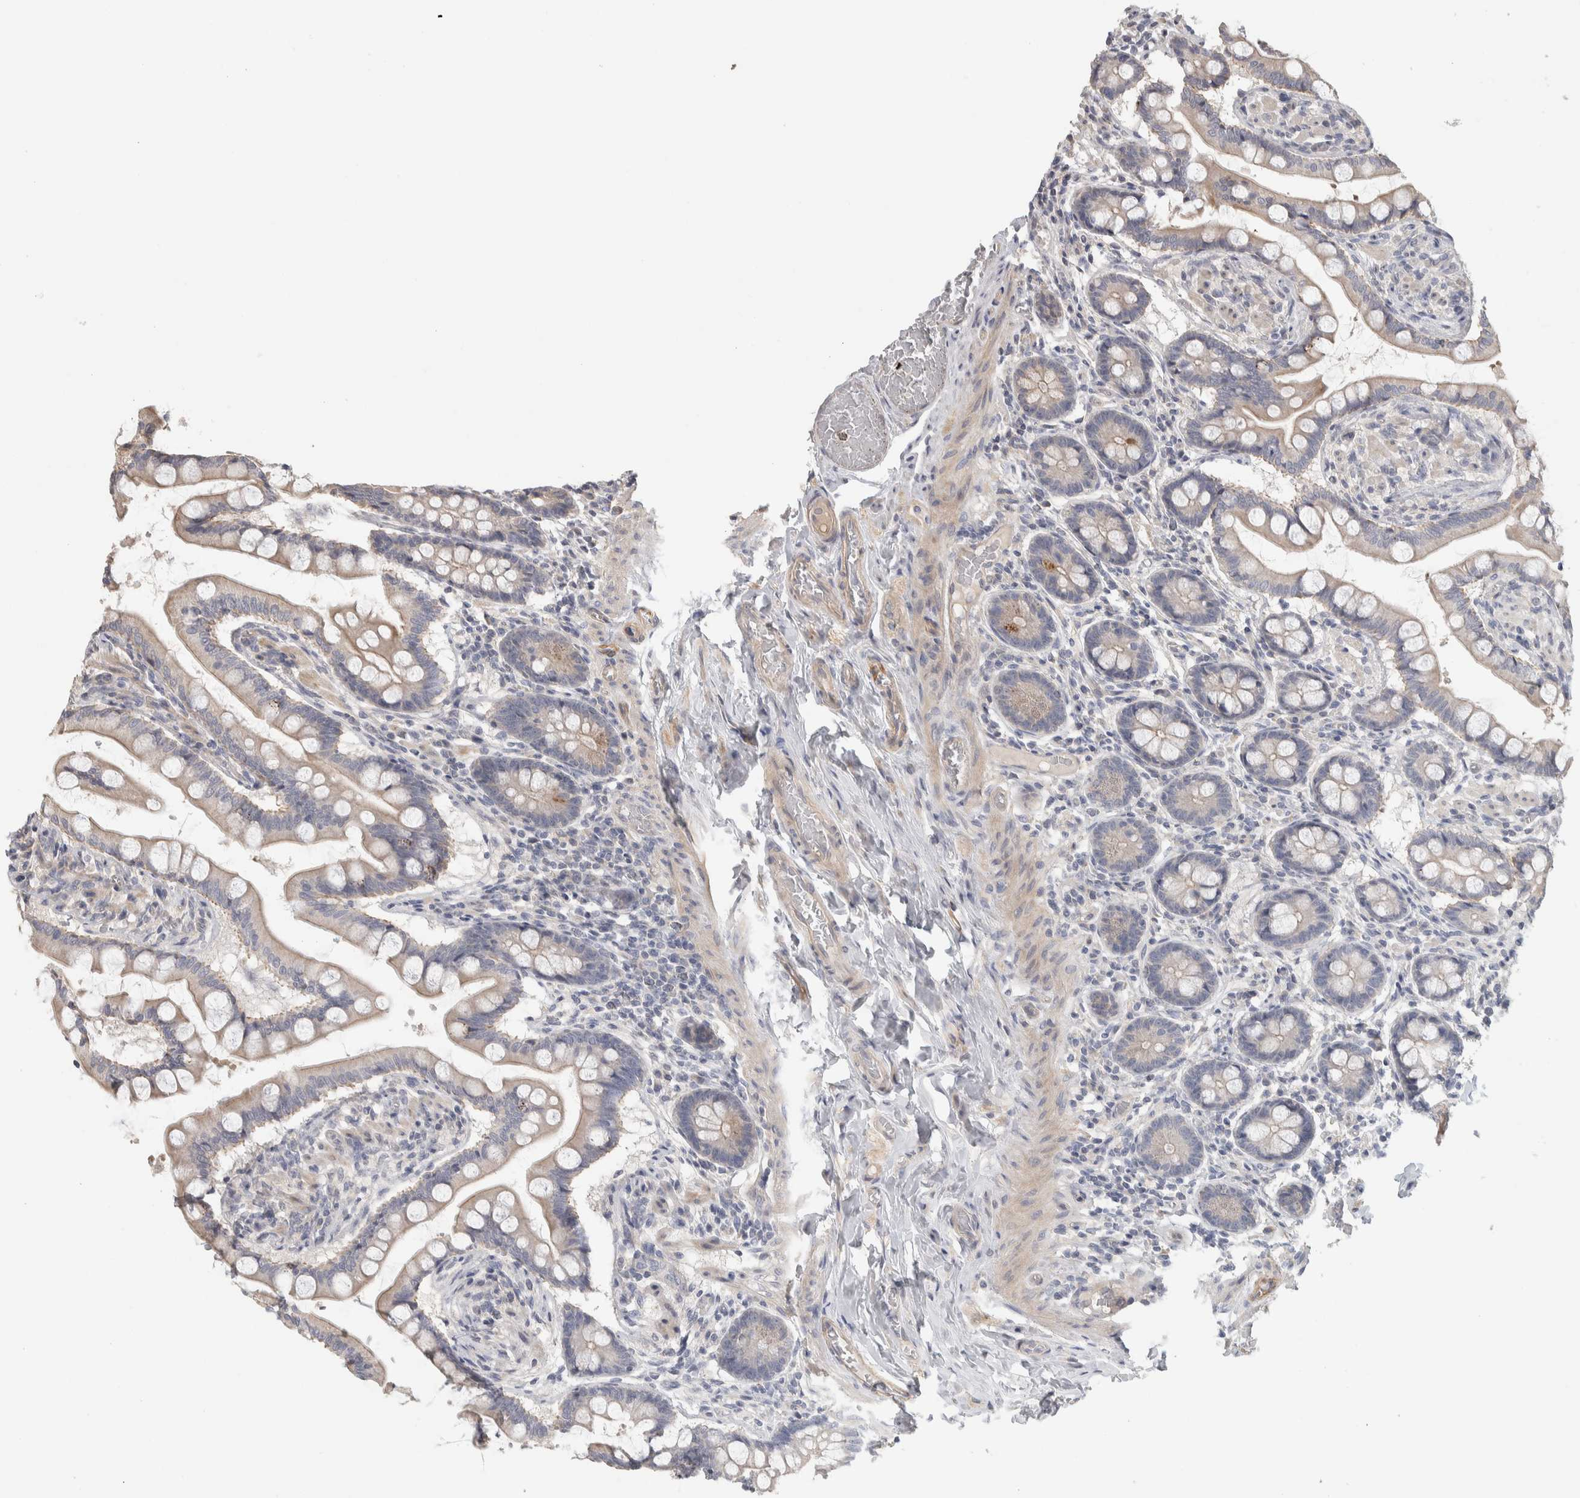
{"staining": {"intensity": "moderate", "quantity": "25%-75%", "location": "cytoplasmic/membranous"}, "tissue": "small intestine", "cell_type": "Glandular cells", "image_type": "normal", "snomed": [{"axis": "morphology", "description": "Normal tissue, NOS"}, {"axis": "topography", "description": "Small intestine"}], "caption": "Protein staining of unremarkable small intestine reveals moderate cytoplasmic/membranous positivity in approximately 25%-75% of glandular cells. Immunohistochemistry stains the protein of interest in brown and the nuclei are stained blue.", "gene": "DCXR", "patient": {"sex": "male", "age": 41}}